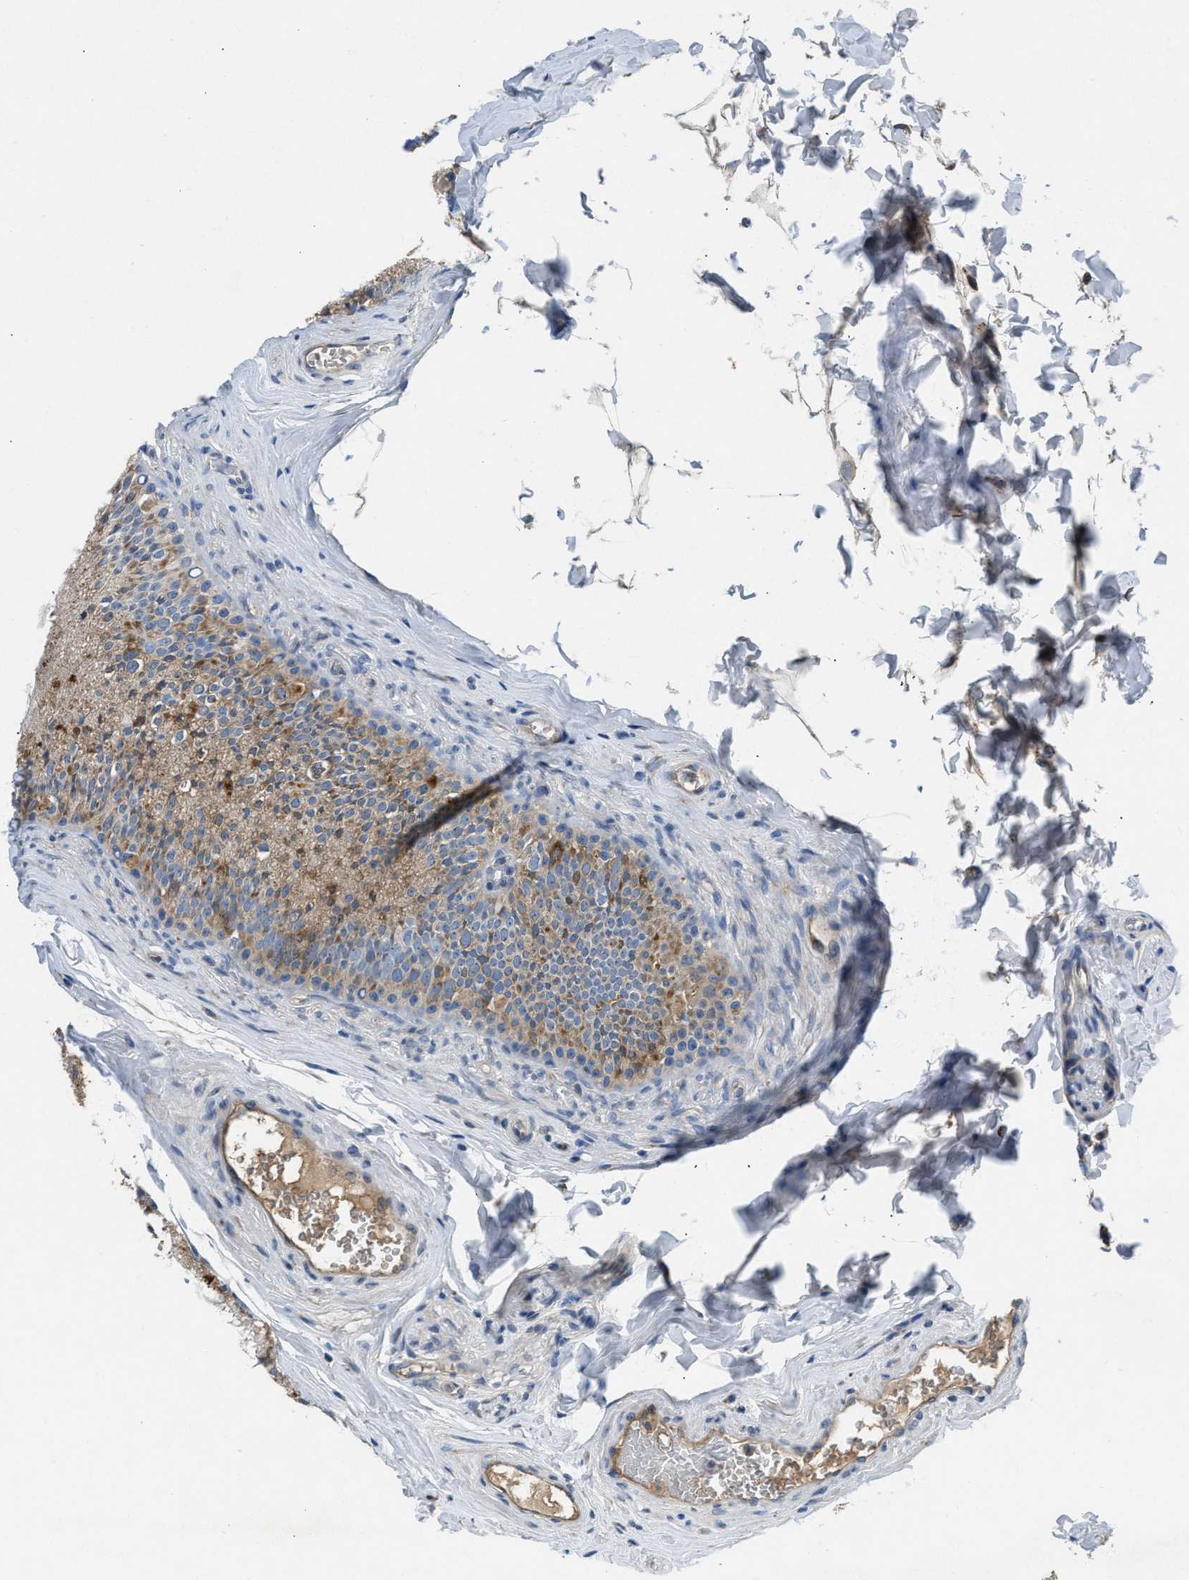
{"staining": {"intensity": "weak", "quantity": ">75%", "location": "cytoplasmic/membranous"}, "tissue": "epididymis", "cell_type": "Glandular cells", "image_type": "normal", "snomed": [{"axis": "morphology", "description": "Normal tissue, NOS"}, {"axis": "topography", "description": "Testis"}, {"axis": "topography", "description": "Epididymis"}], "caption": "Immunohistochemistry image of unremarkable epididymis: epididymis stained using IHC displays low levels of weak protein expression localized specifically in the cytoplasmic/membranous of glandular cells, appearing as a cytoplasmic/membranous brown color.", "gene": "GGCX", "patient": {"sex": "male", "age": 36}}